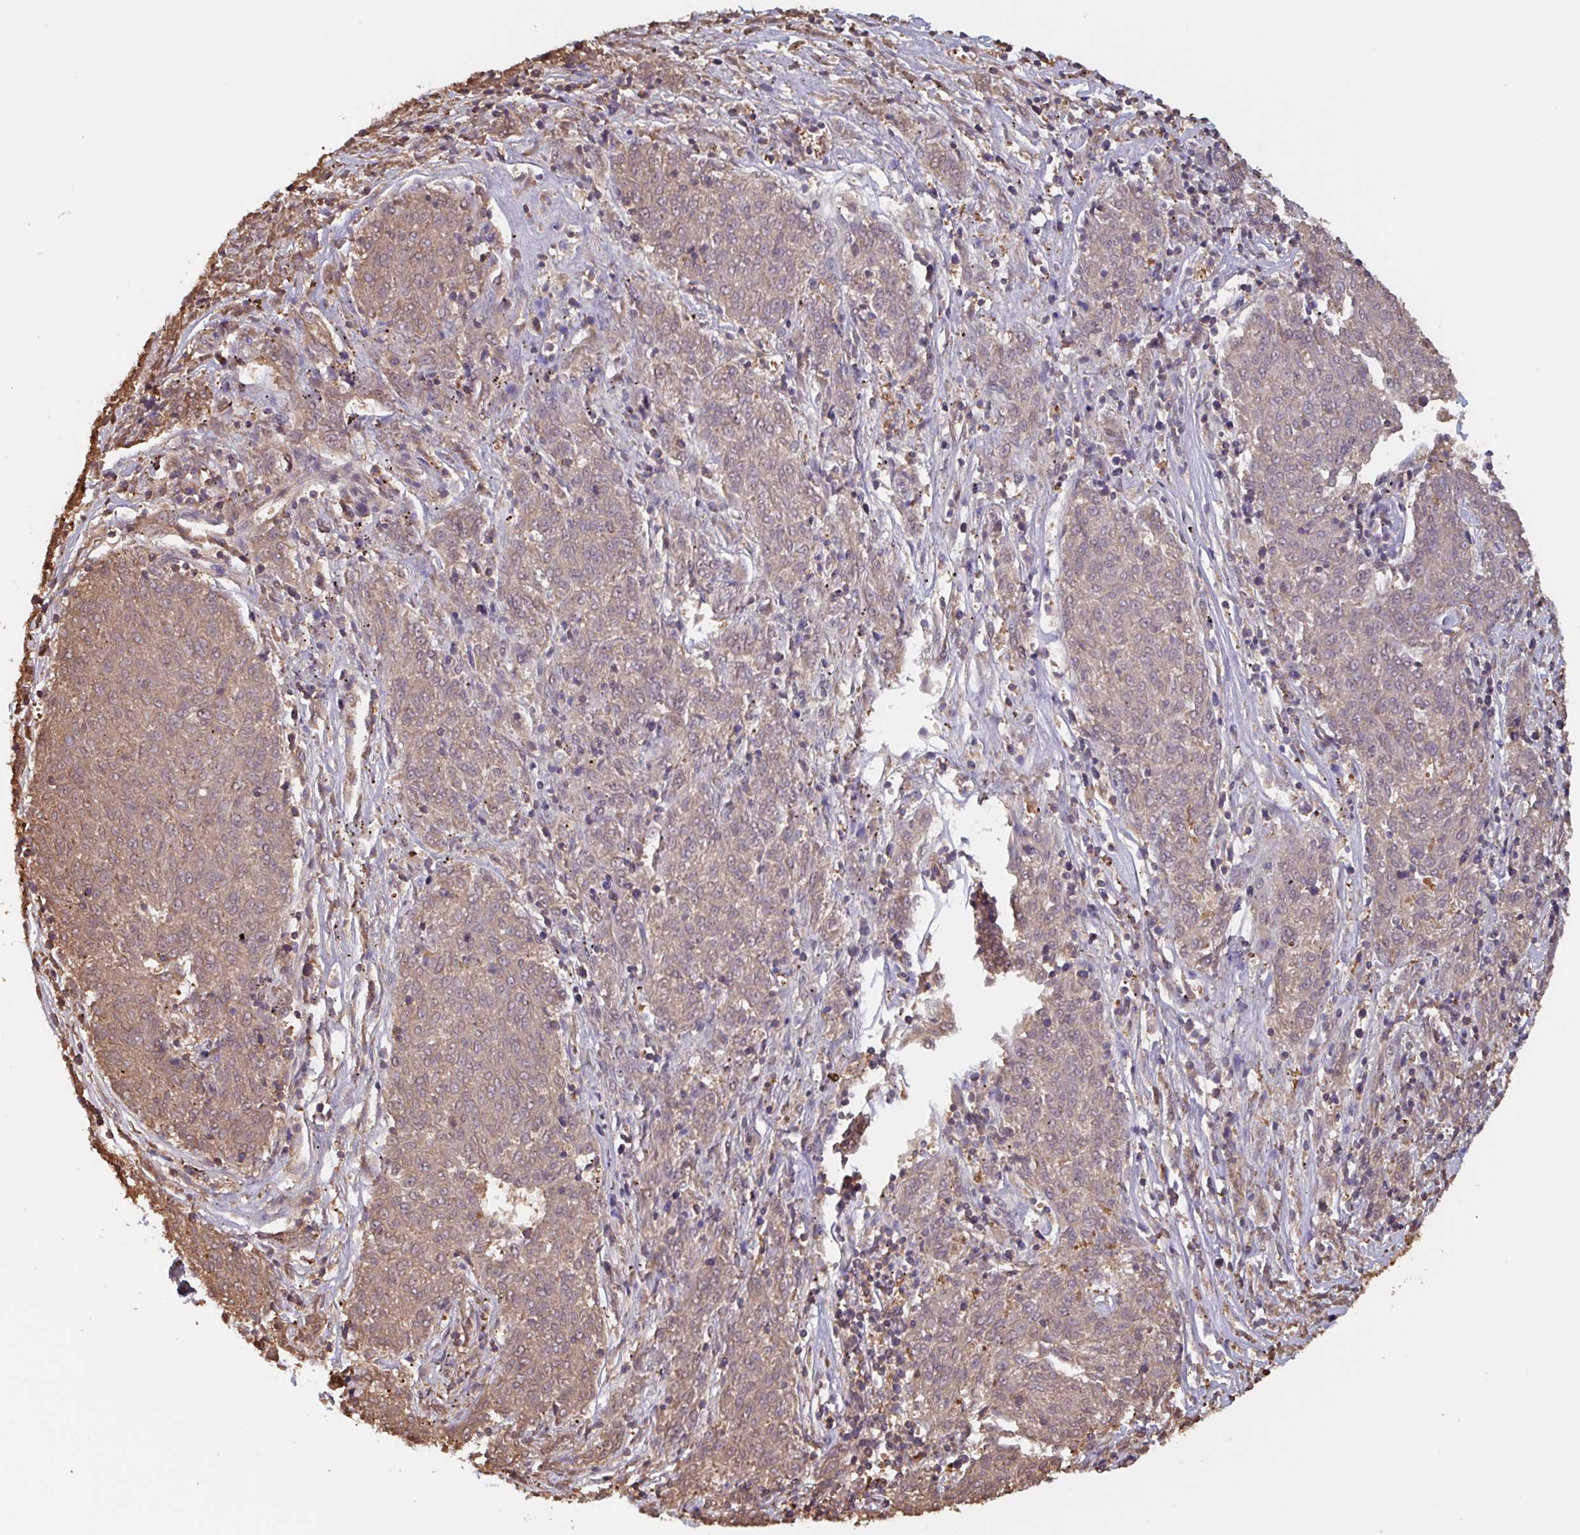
{"staining": {"intensity": "weak", "quantity": ">75%", "location": "cytoplasmic/membranous"}, "tissue": "melanoma", "cell_type": "Tumor cells", "image_type": "cancer", "snomed": [{"axis": "morphology", "description": "Malignant melanoma, NOS"}, {"axis": "topography", "description": "Skin"}], "caption": "The photomicrograph exhibits a brown stain indicating the presence of a protein in the cytoplasmic/membranous of tumor cells in malignant melanoma.", "gene": "OTOP2", "patient": {"sex": "female", "age": 72}}